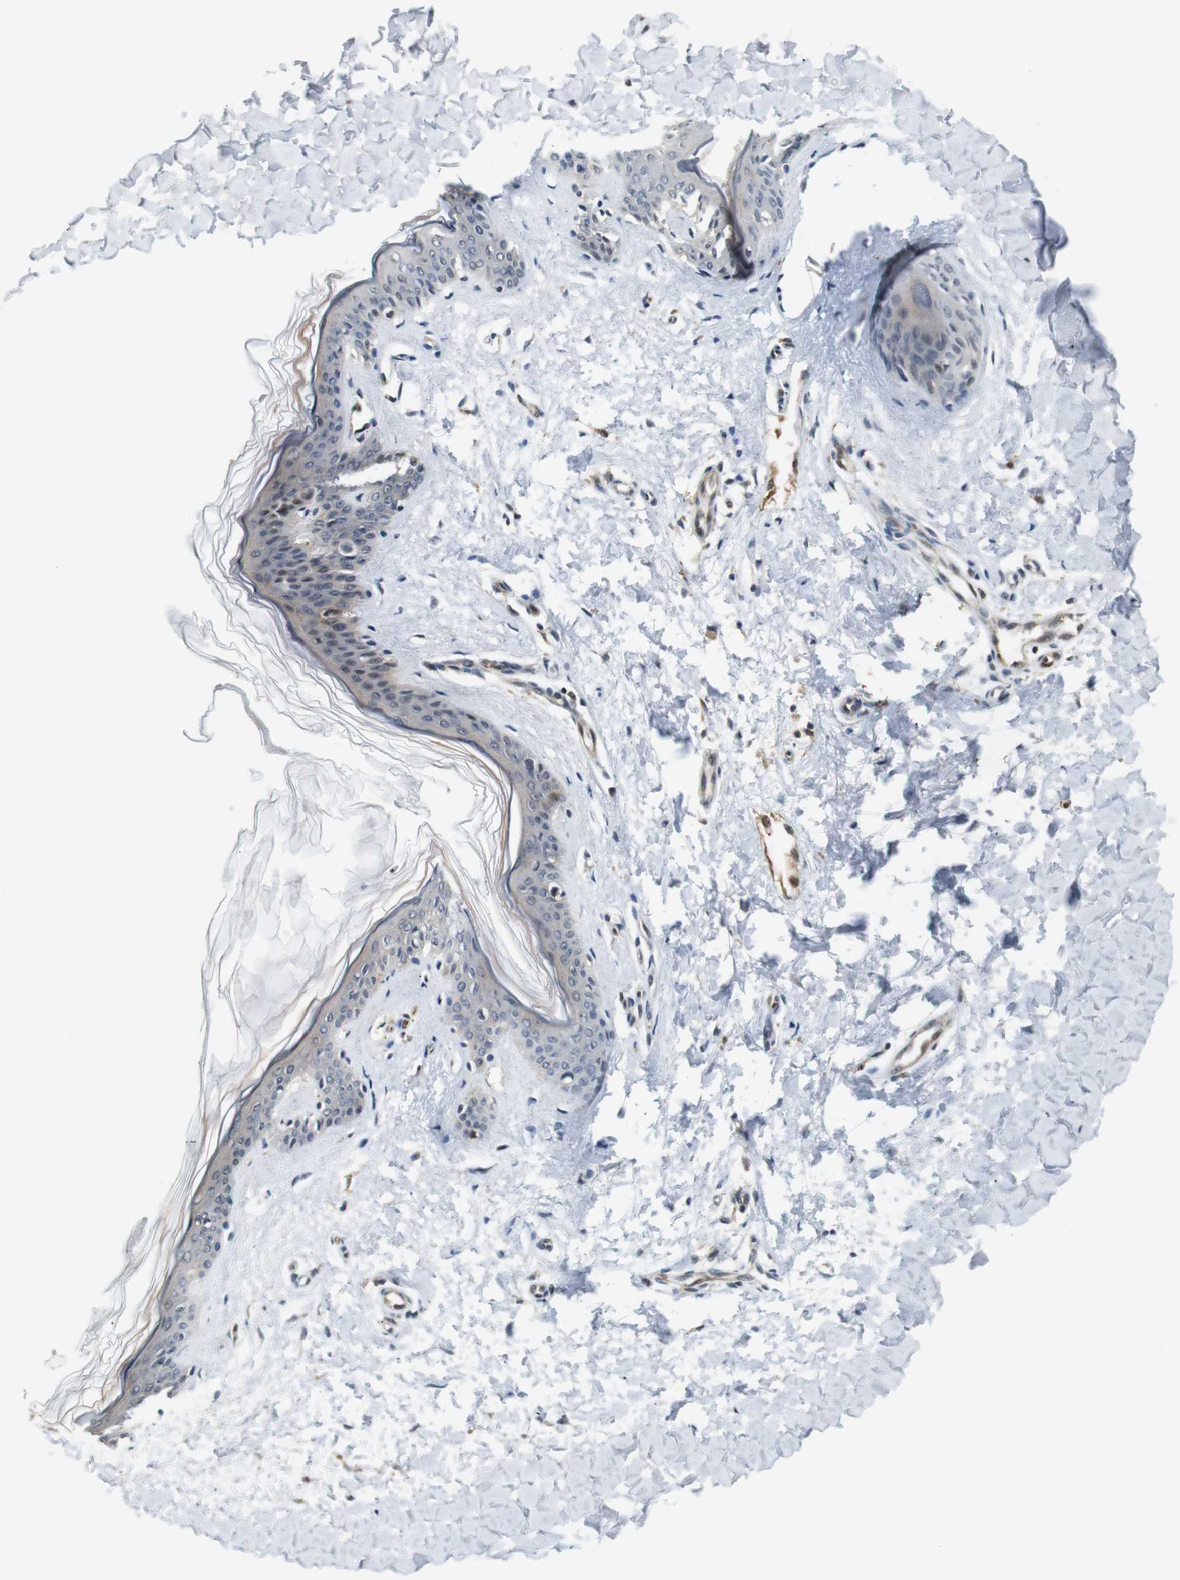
{"staining": {"intensity": "moderate", "quantity": ">75%", "location": "cytoplasmic/membranous"}, "tissue": "skin", "cell_type": "Fibroblasts", "image_type": "normal", "snomed": [{"axis": "morphology", "description": "Normal tissue, NOS"}, {"axis": "topography", "description": "Skin"}], "caption": "Protein expression by immunohistochemistry (IHC) displays moderate cytoplasmic/membranous staining in about >75% of fibroblasts in normal skin.", "gene": "LXN", "patient": {"sex": "female", "age": 41}}